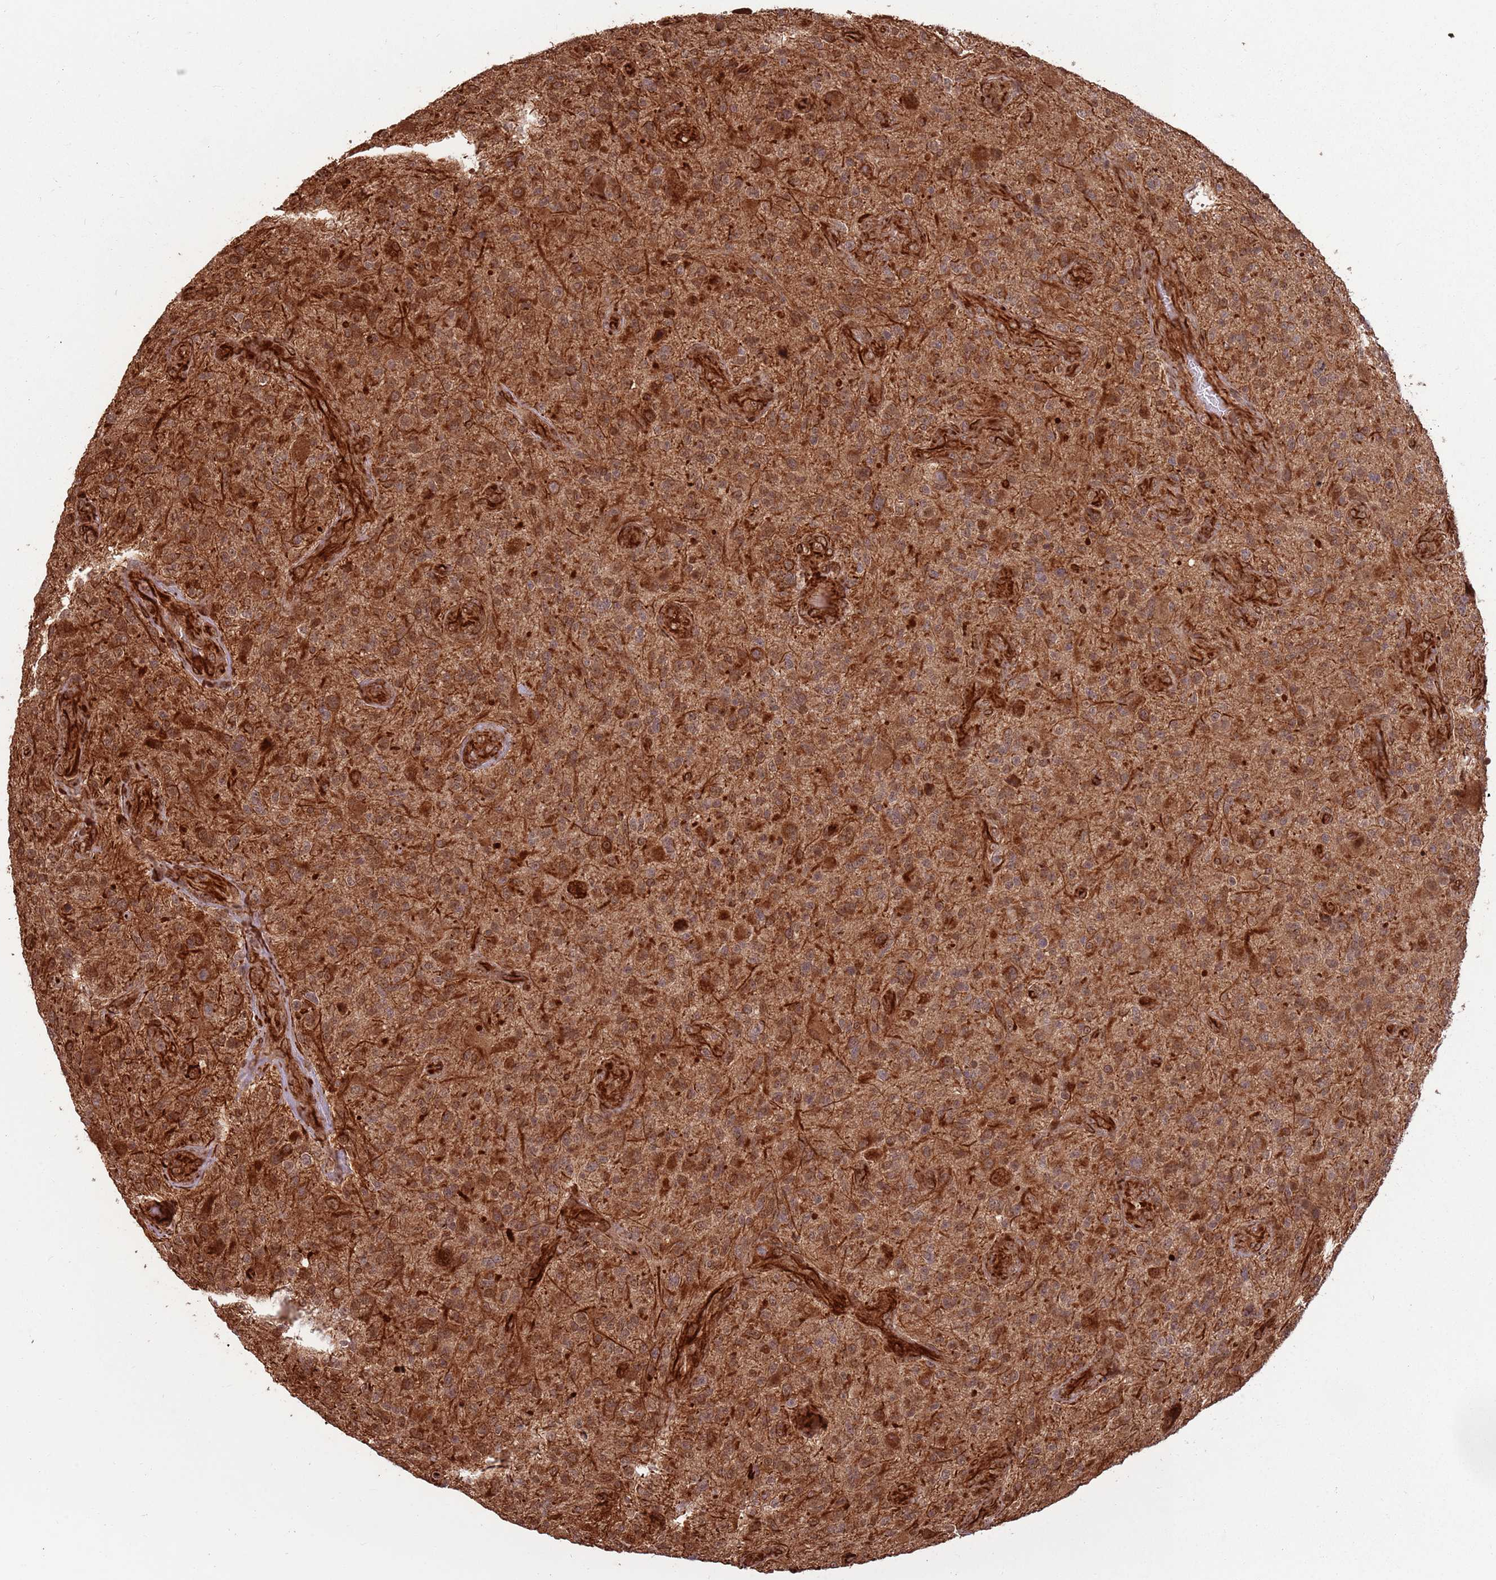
{"staining": {"intensity": "moderate", "quantity": ">75%", "location": "cytoplasmic/membranous,nuclear"}, "tissue": "glioma", "cell_type": "Tumor cells", "image_type": "cancer", "snomed": [{"axis": "morphology", "description": "Glioma, malignant, High grade"}, {"axis": "topography", "description": "Brain"}], "caption": "A high-resolution micrograph shows immunohistochemistry staining of glioma, which reveals moderate cytoplasmic/membranous and nuclear positivity in approximately >75% of tumor cells.", "gene": "ADAMTS3", "patient": {"sex": "male", "age": 47}}